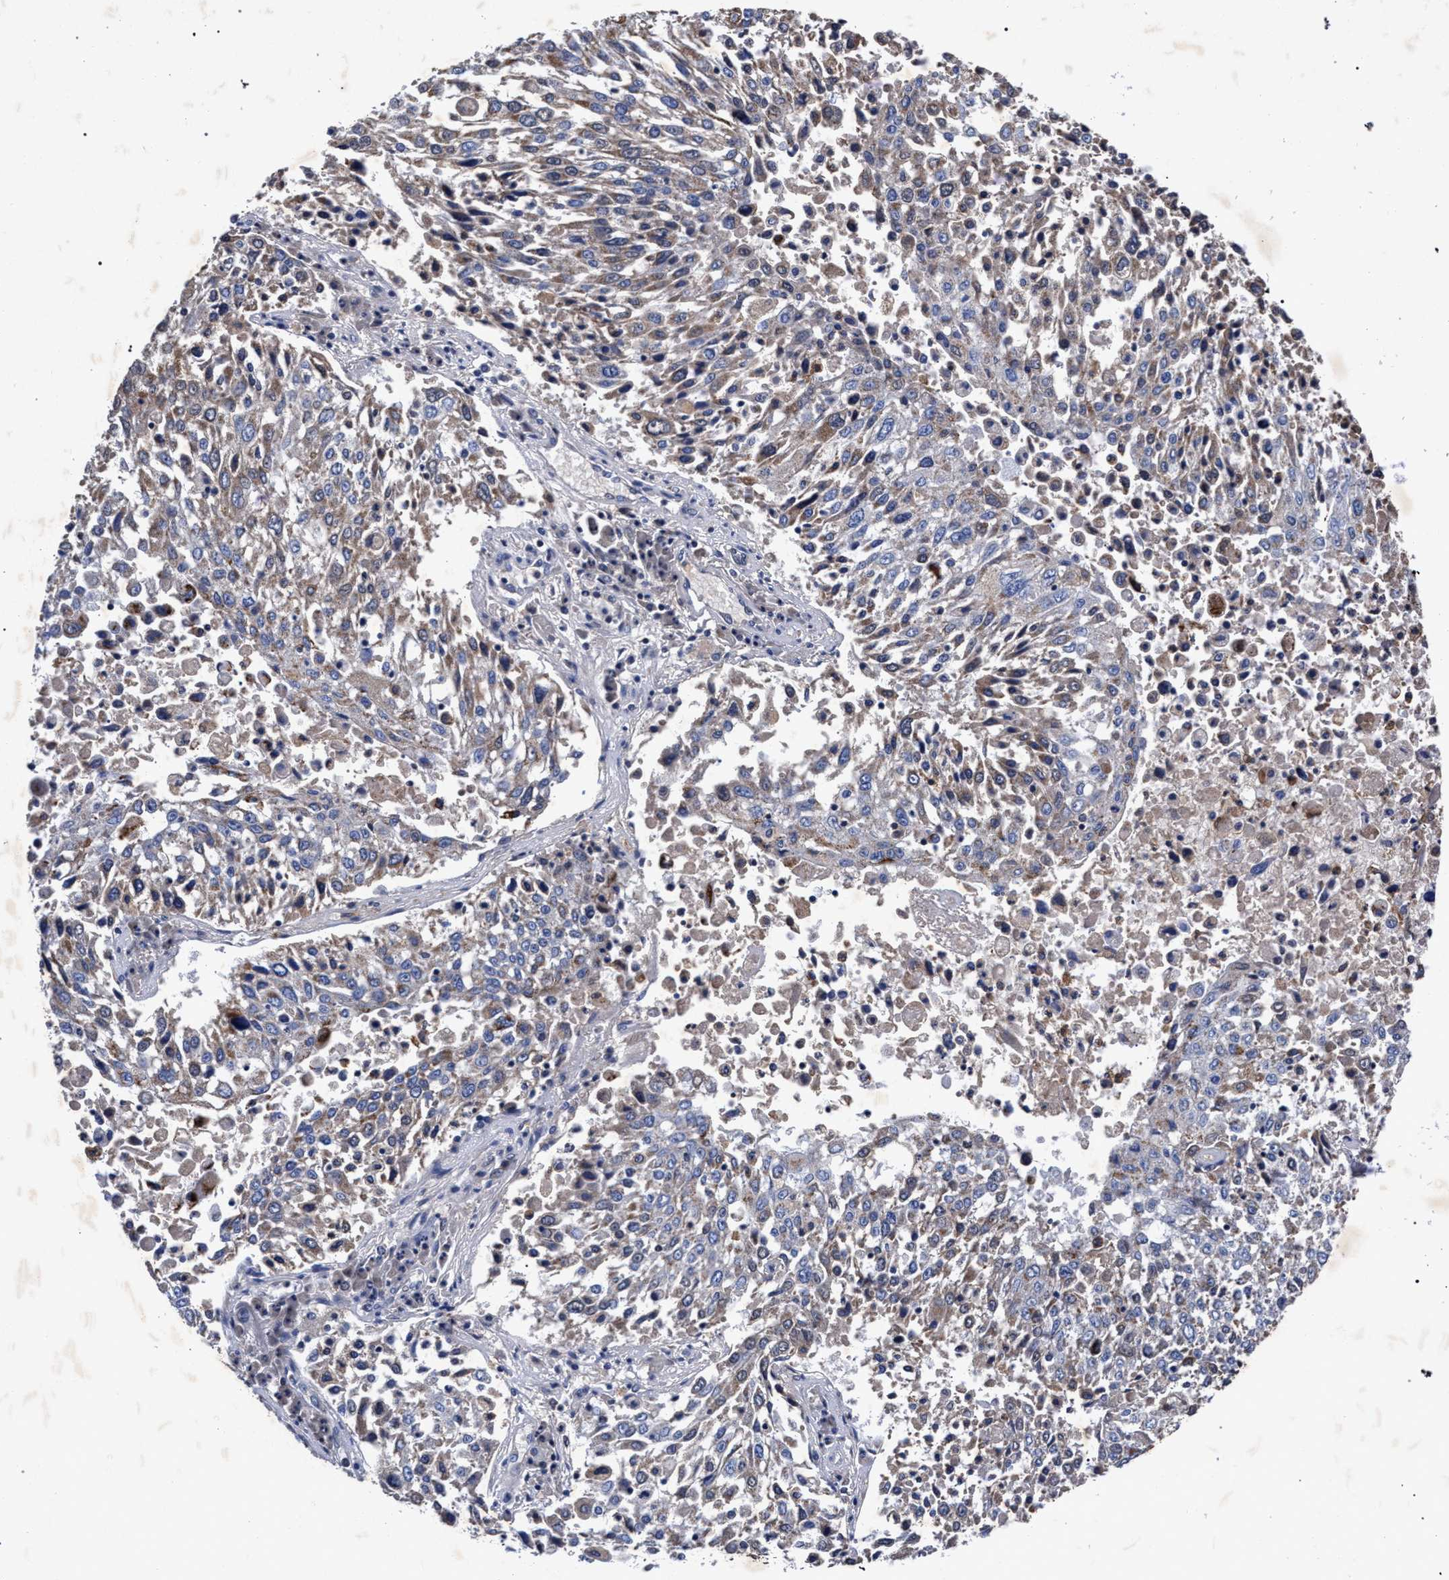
{"staining": {"intensity": "weak", "quantity": "<25%", "location": "cytoplasmic/membranous"}, "tissue": "lung cancer", "cell_type": "Tumor cells", "image_type": "cancer", "snomed": [{"axis": "morphology", "description": "Squamous cell carcinoma, NOS"}, {"axis": "topography", "description": "Lung"}], "caption": "A photomicrograph of lung cancer (squamous cell carcinoma) stained for a protein exhibits no brown staining in tumor cells.", "gene": "HSD17B14", "patient": {"sex": "male", "age": 65}}